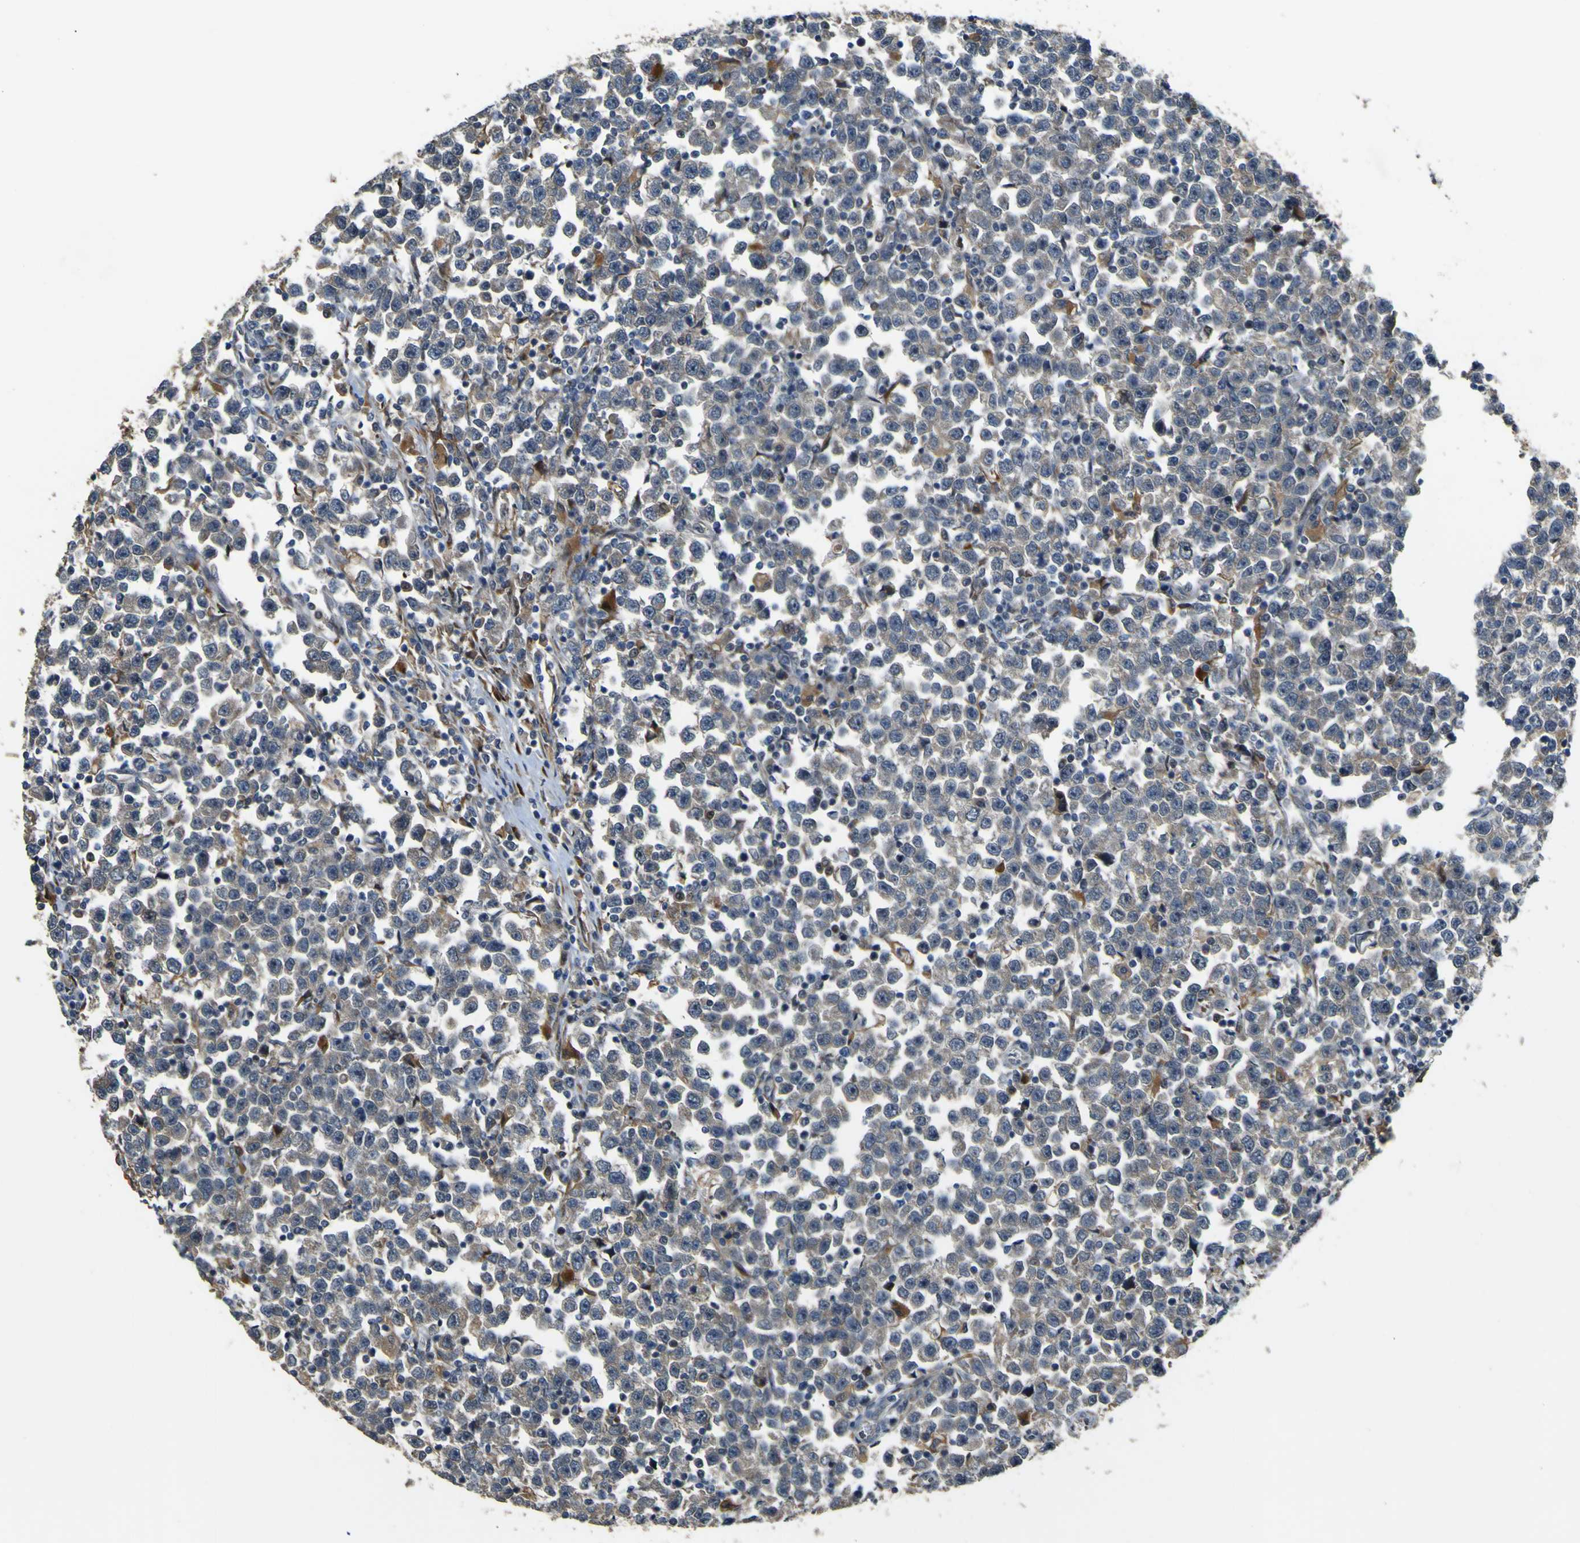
{"staining": {"intensity": "weak", "quantity": ">75%", "location": "cytoplasmic/membranous"}, "tissue": "testis cancer", "cell_type": "Tumor cells", "image_type": "cancer", "snomed": [{"axis": "morphology", "description": "Seminoma, NOS"}, {"axis": "topography", "description": "Testis"}], "caption": "Immunohistochemistry (IHC) staining of testis seminoma, which demonstrates low levels of weak cytoplasmic/membranous positivity in about >75% of tumor cells indicating weak cytoplasmic/membranous protein expression. The staining was performed using DAB (brown) for protein detection and nuclei were counterstained in hematoxylin (blue).", "gene": "LBHD1", "patient": {"sex": "male", "age": 43}}